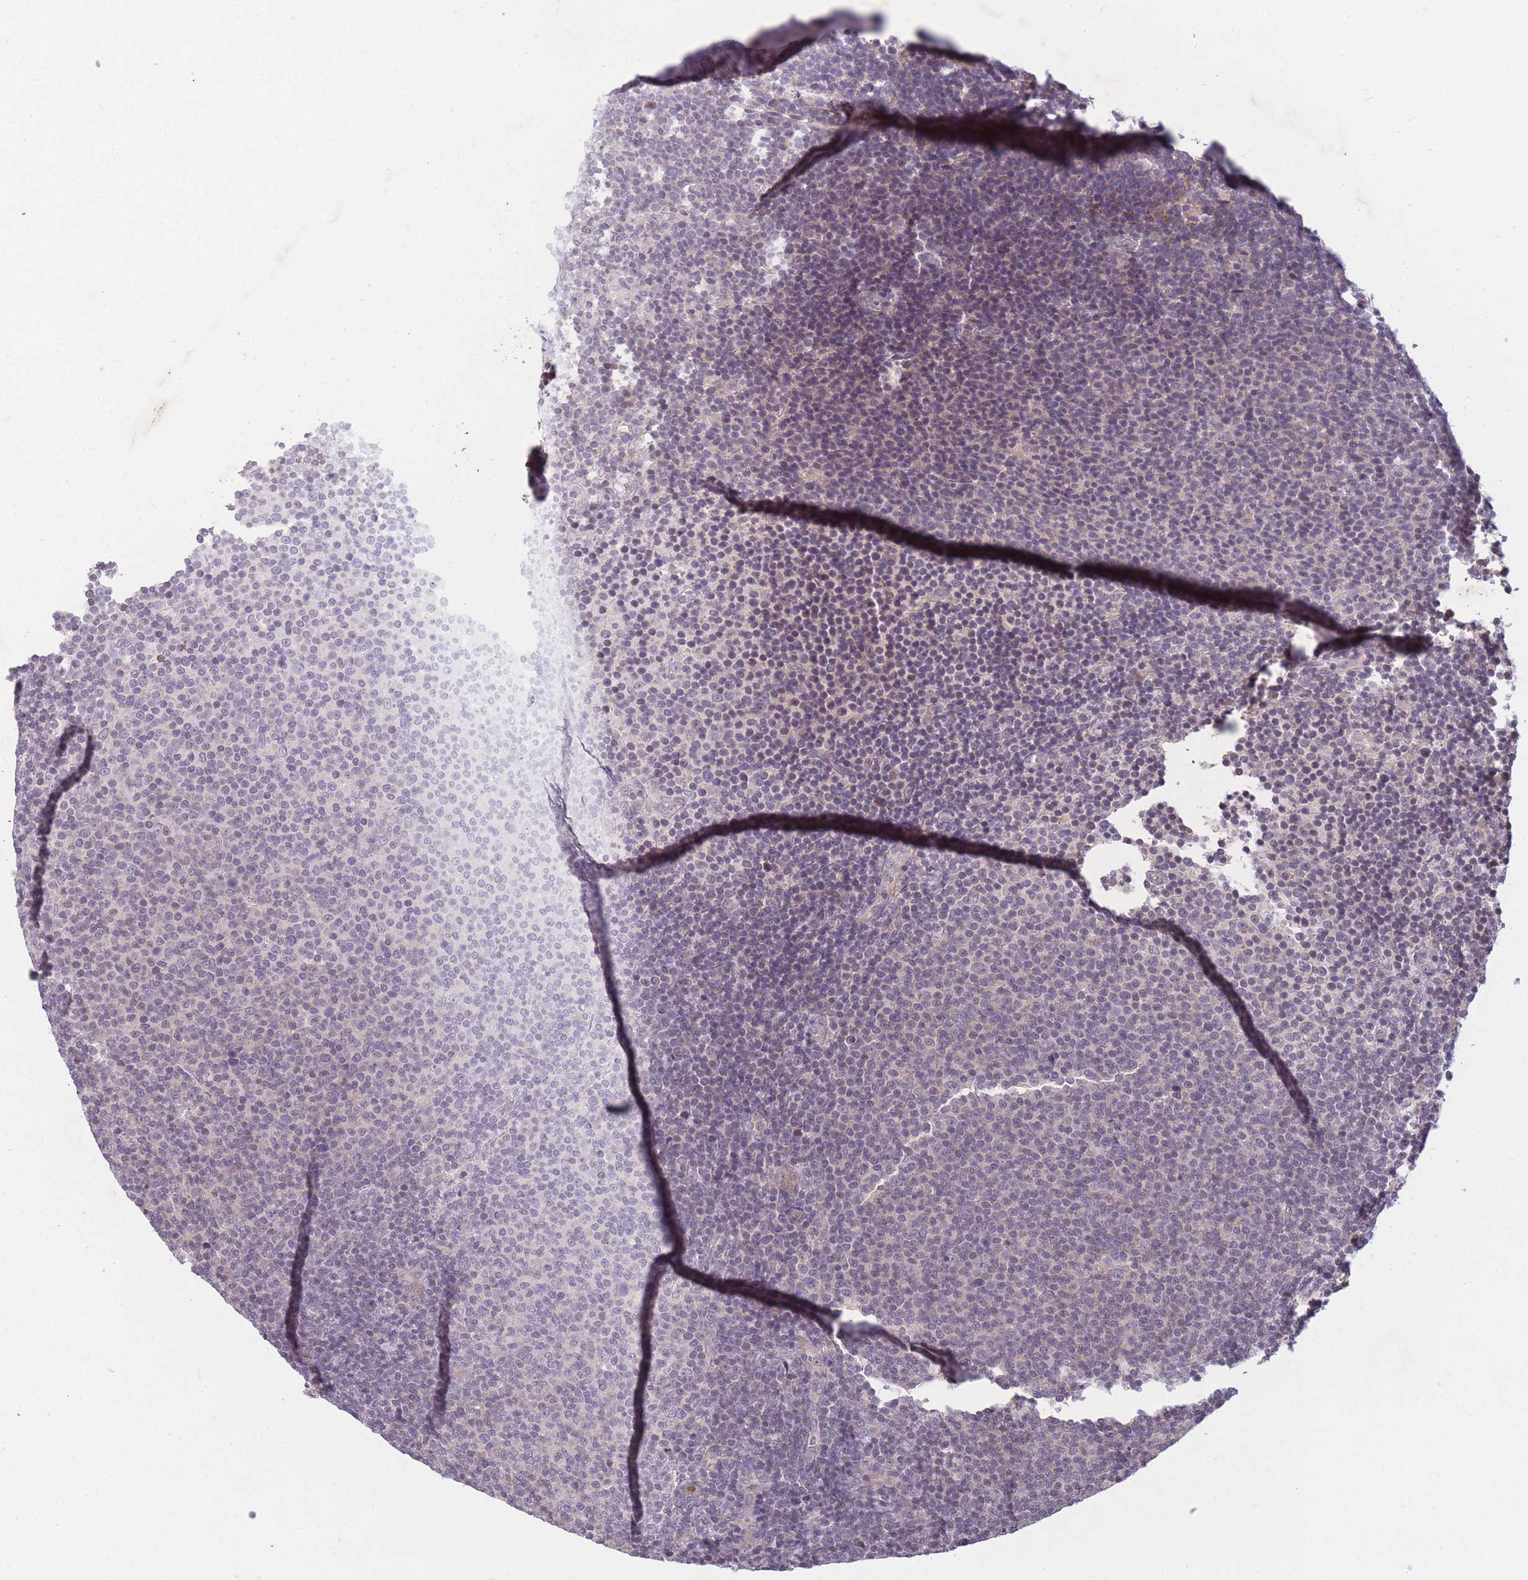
{"staining": {"intensity": "negative", "quantity": "none", "location": "none"}, "tissue": "lymphoma", "cell_type": "Tumor cells", "image_type": "cancer", "snomed": [{"axis": "morphology", "description": "Malignant lymphoma, non-Hodgkin's type, Low grade"}, {"axis": "topography", "description": "Lymph node"}], "caption": "The immunohistochemistry (IHC) photomicrograph has no significant expression in tumor cells of malignant lymphoma, non-Hodgkin's type (low-grade) tissue. (DAB IHC with hematoxylin counter stain).", "gene": "GGT5", "patient": {"sex": "male", "age": 66}}